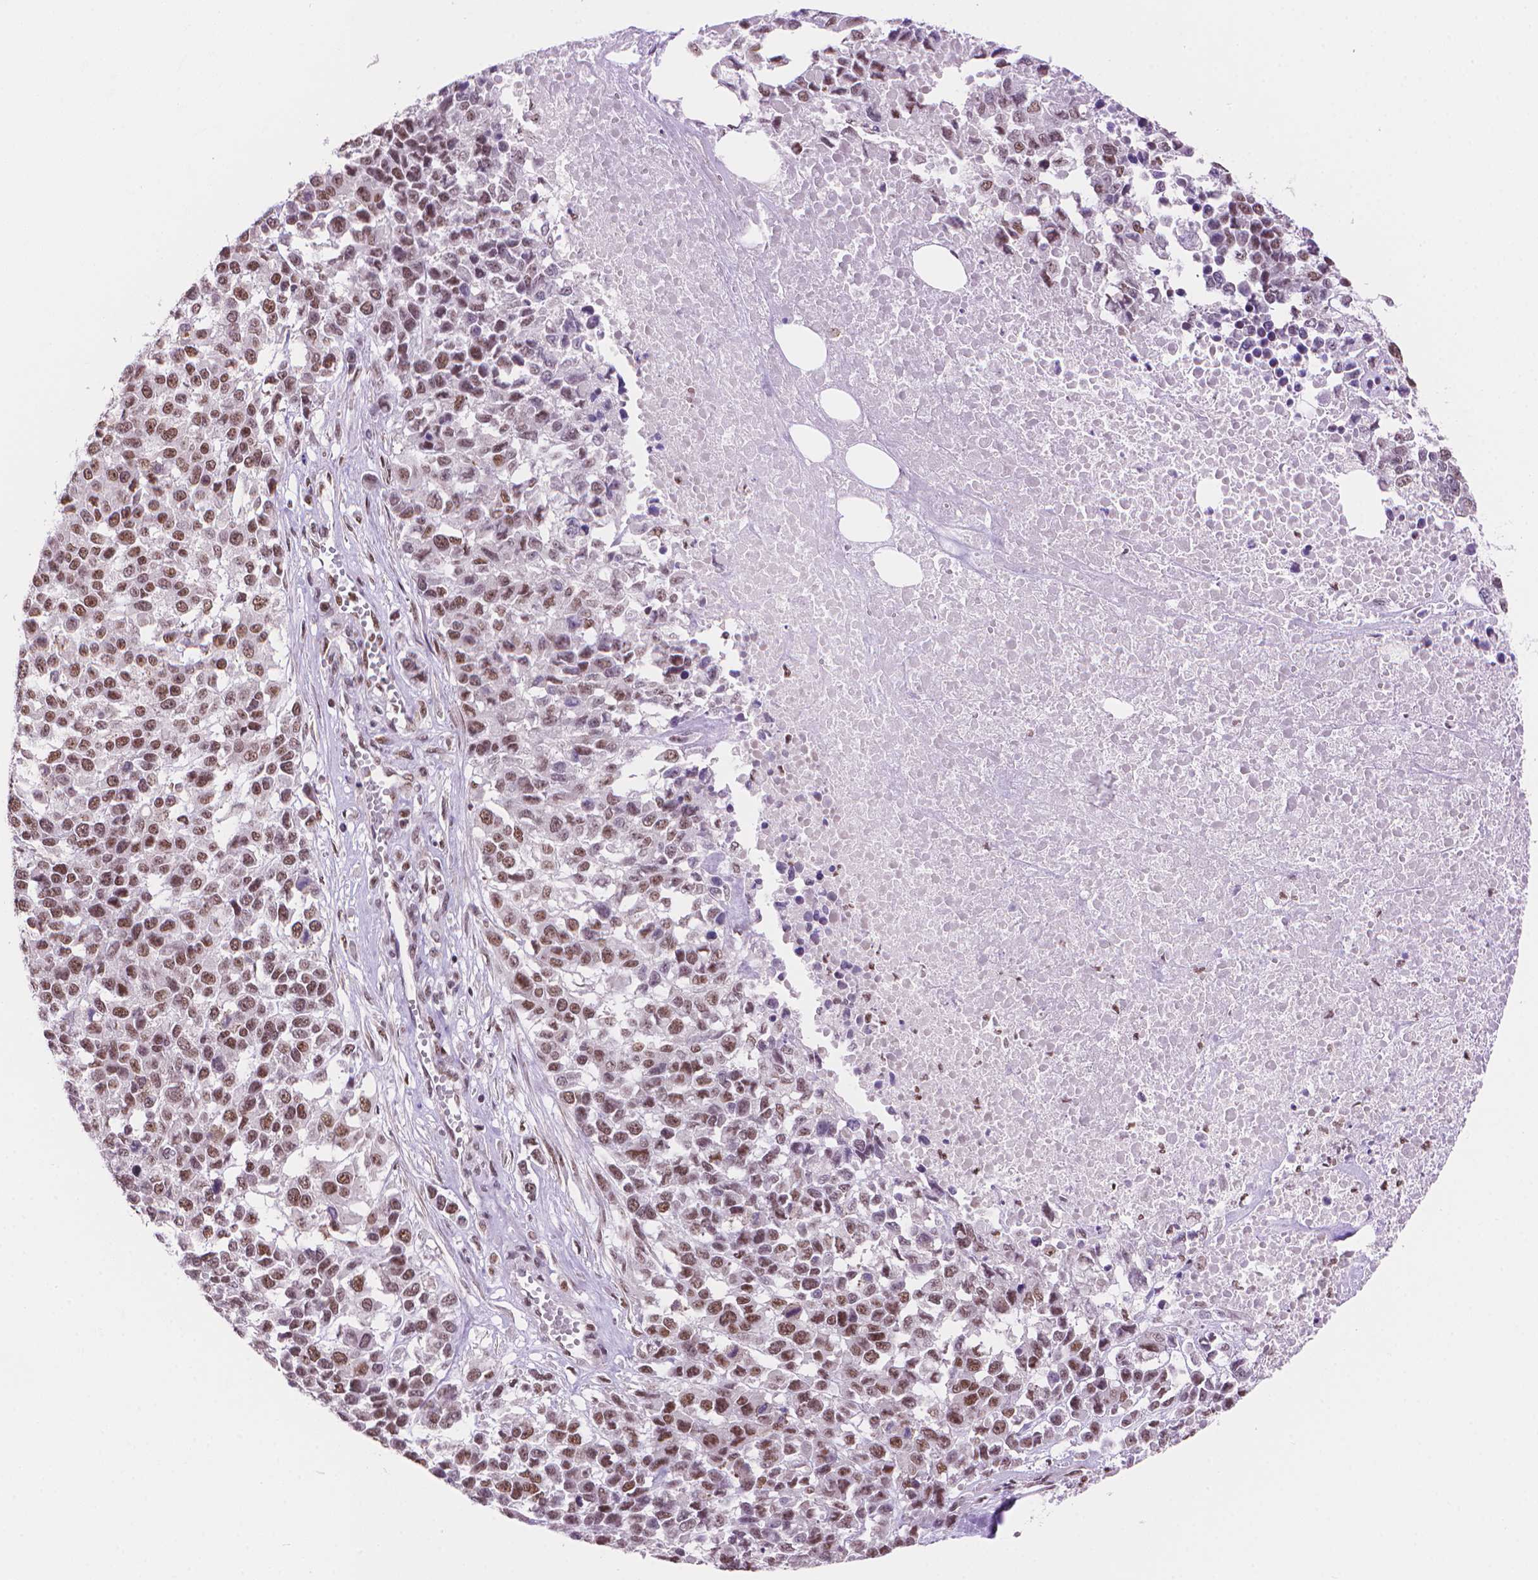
{"staining": {"intensity": "moderate", "quantity": ">75%", "location": "nuclear"}, "tissue": "melanoma", "cell_type": "Tumor cells", "image_type": "cancer", "snomed": [{"axis": "morphology", "description": "Malignant melanoma, Metastatic site"}, {"axis": "topography", "description": "Skin"}], "caption": "This image shows melanoma stained with immunohistochemistry (IHC) to label a protein in brown. The nuclear of tumor cells show moderate positivity for the protein. Nuclei are counter-stained blue.", "gene": "UBN1", "patient": {"sex": "male", "age": 84}}